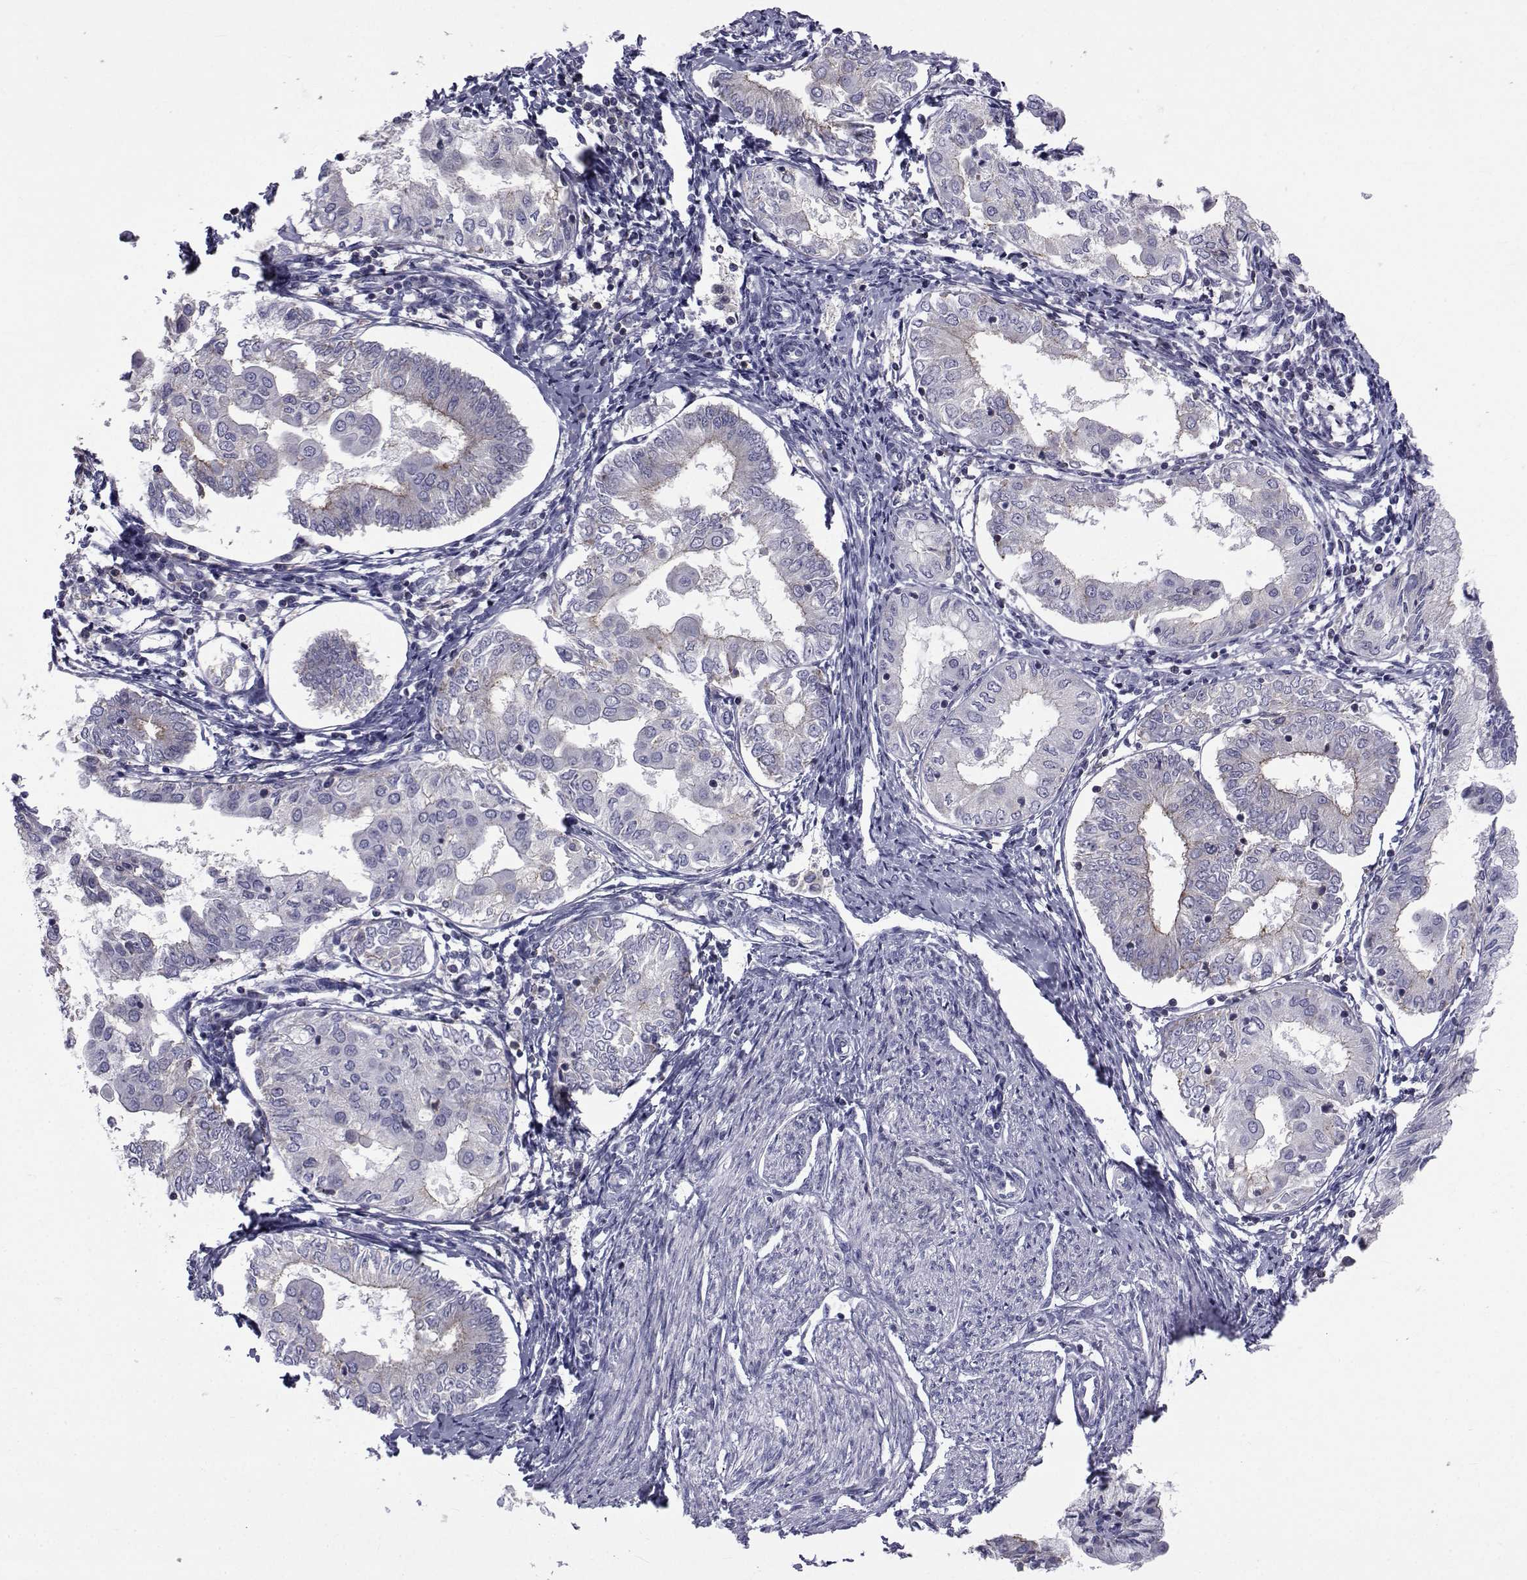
{"staining": {"intensity": "moderate", "quantity": "<25%", "location": "cytoplasmic/membranous"}, "tissue": "endometrial cancer", "cell_type": "Tumor cells", "image_type": "cancer", "snomed": [{"axis": "morphology", "description": "Adenocarcinoma, NOS"}, {"axis": "topography", "description": "Endometrium"}], "caption": "Protein expression analysis of endometrial adenocarcinoma exhibits moderate cytoplasmic/membranous expression in approximately <25% of tumor cells.", "gene": "PDE6H", "patient": {"sex": "female", "age": 68}}